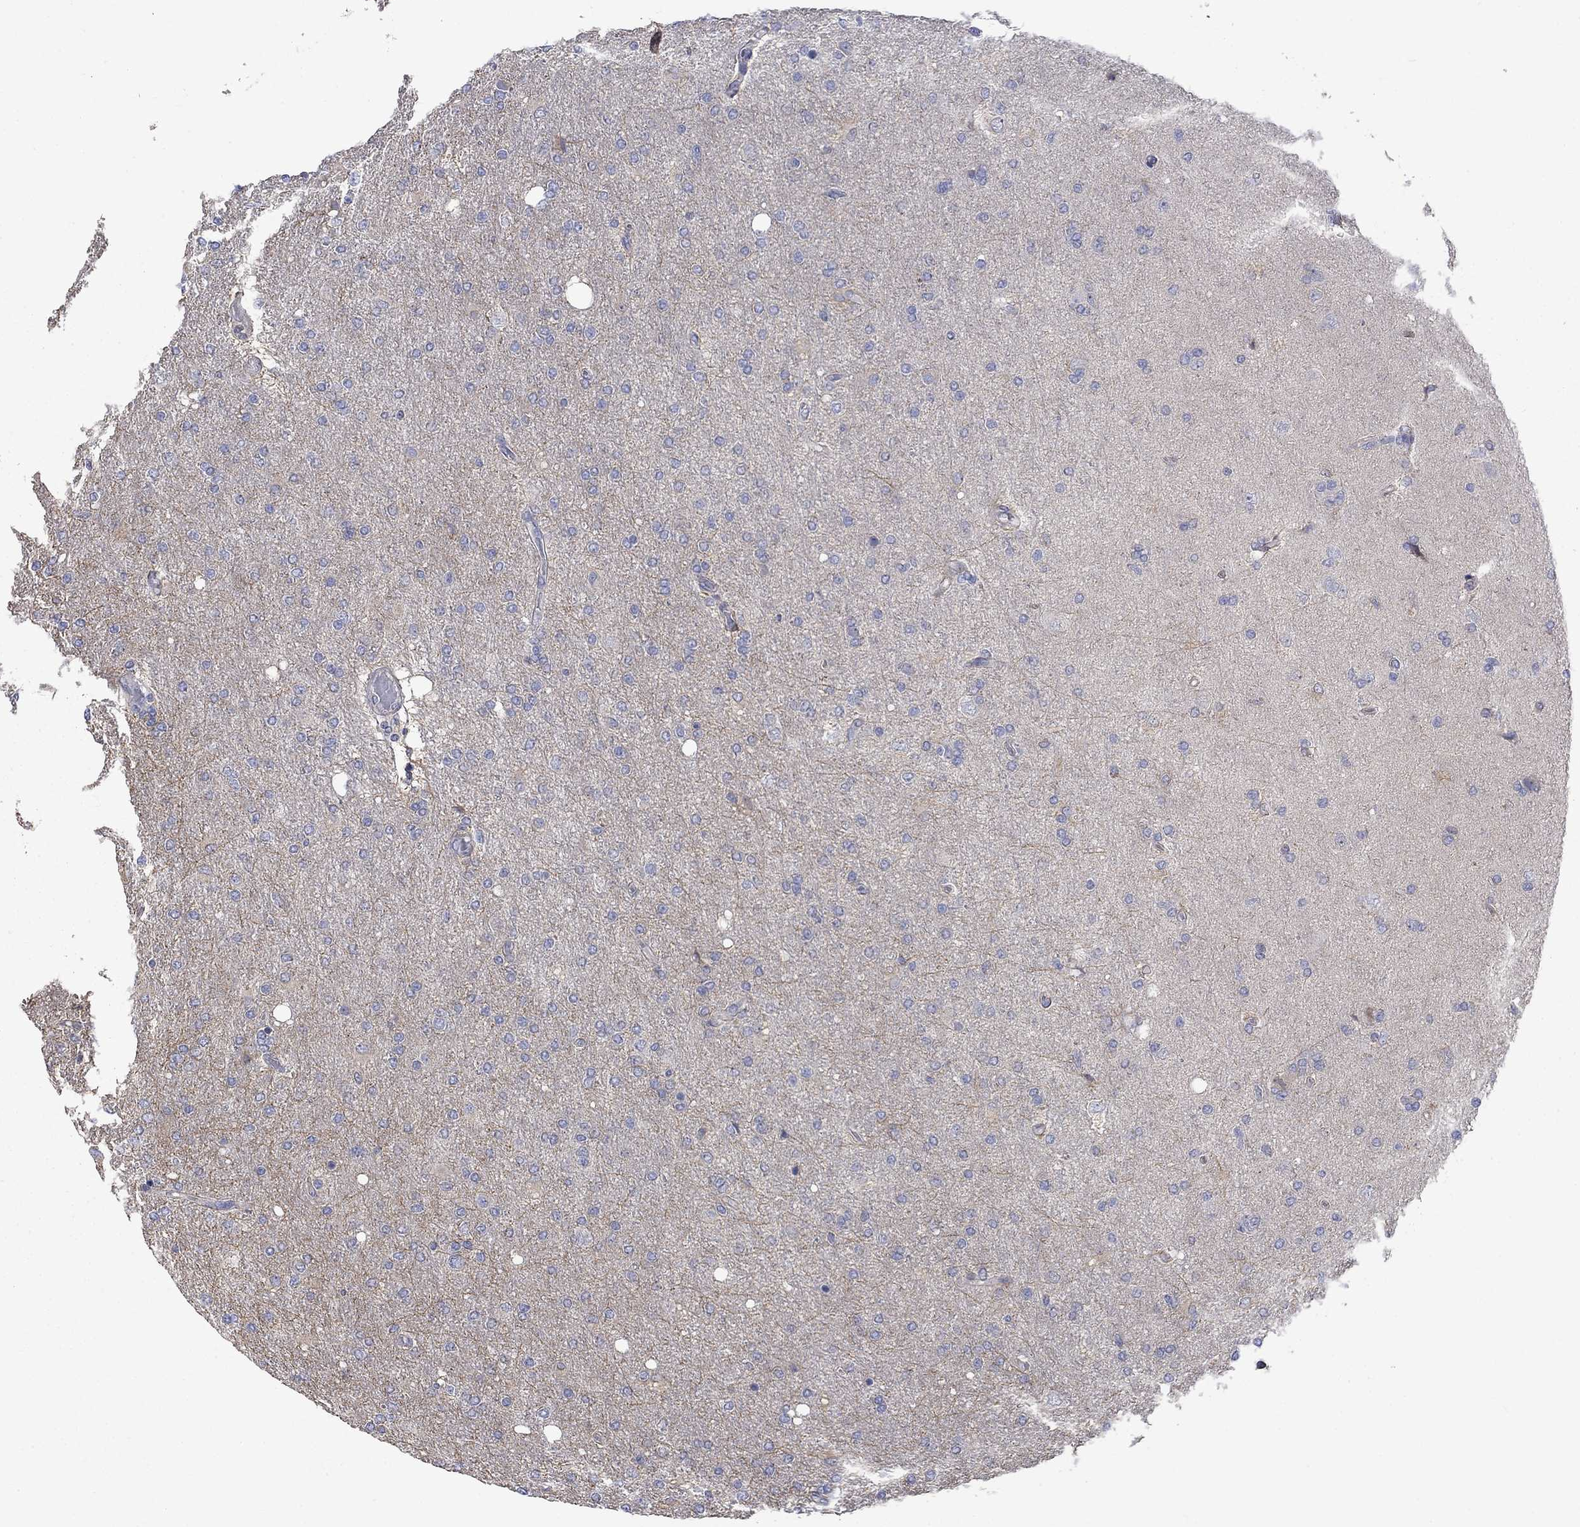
{"staining": {"intensity": "moderate", "quantity": "<25%", "location": "cytoplasmic/membranous"}, "tissue": "glioma", "cell_type": "Tumor cells", "image_type": "cancer", "snomed": [{"axis": "morphology", "description": "Glioma, malignant, High grade"}, {"axis": "topography", "description": "Cerebral cortex"}], "caption": "This is a photomicrograph of immunohistochemistry staining of malignant glioma (high-grade), which shows moderate expression in the cytoplasmic/membranous of tumor cells.", "gene": "CAMKK2", "patient": {"sex": "male", "age": 70}}